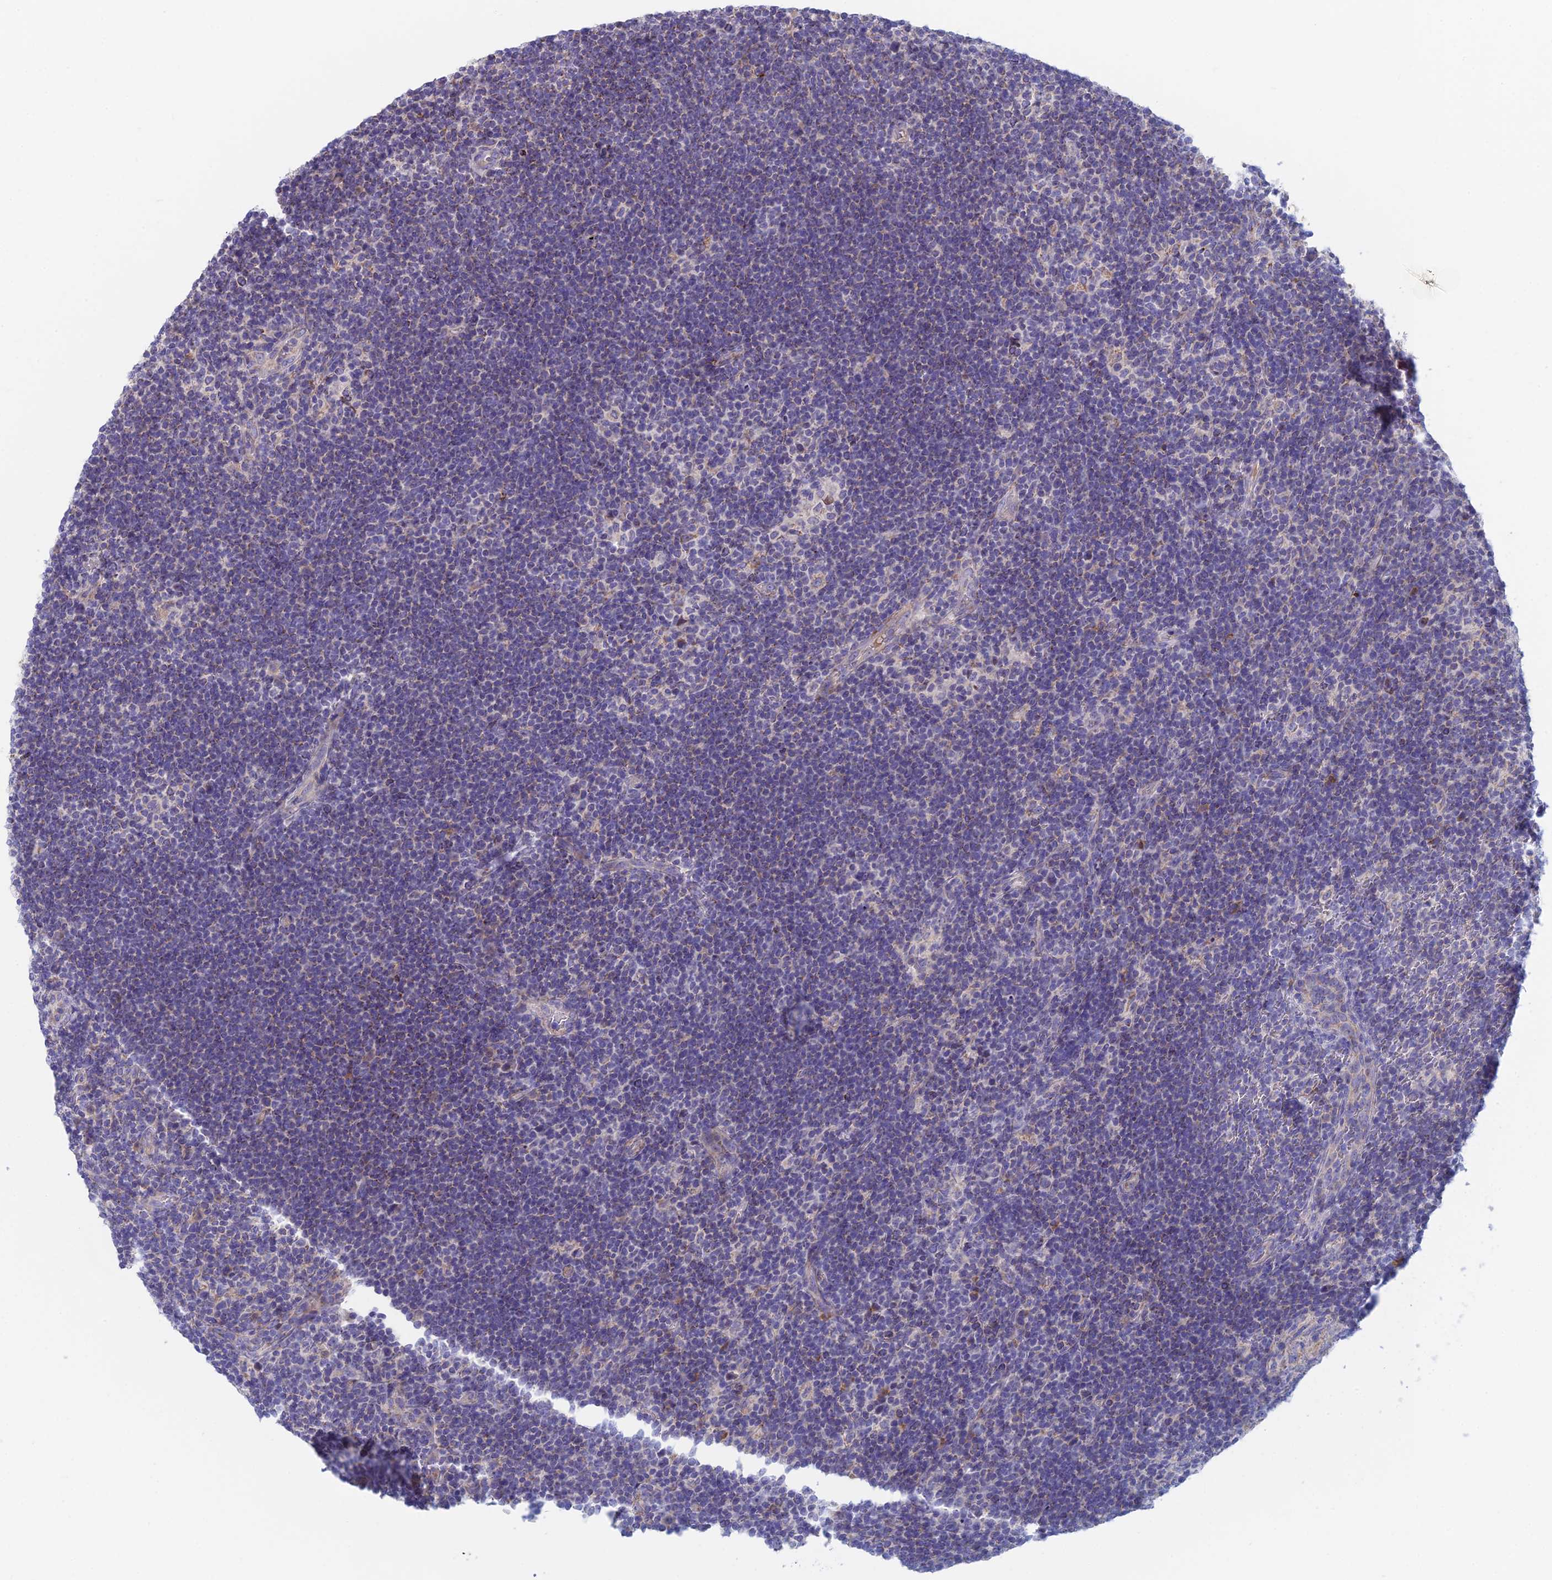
{"staining": {"intensity": "negative", "quantity": "none", "location": "none"}, "tissue": "lymphoma", "cell_type": "Tumor cells", "image_type": "cancer", "snomed": [{"axis": "morphology", "description": "Hodgkin's disease, NOS"}, {"axis": "topography", "description": "Lymph node"}], "caption": "Tumor cells show no significant expression in Hodgkin's disease.", "gene": "IFTAP", "patient": {"sex": "female", "age": 57}}